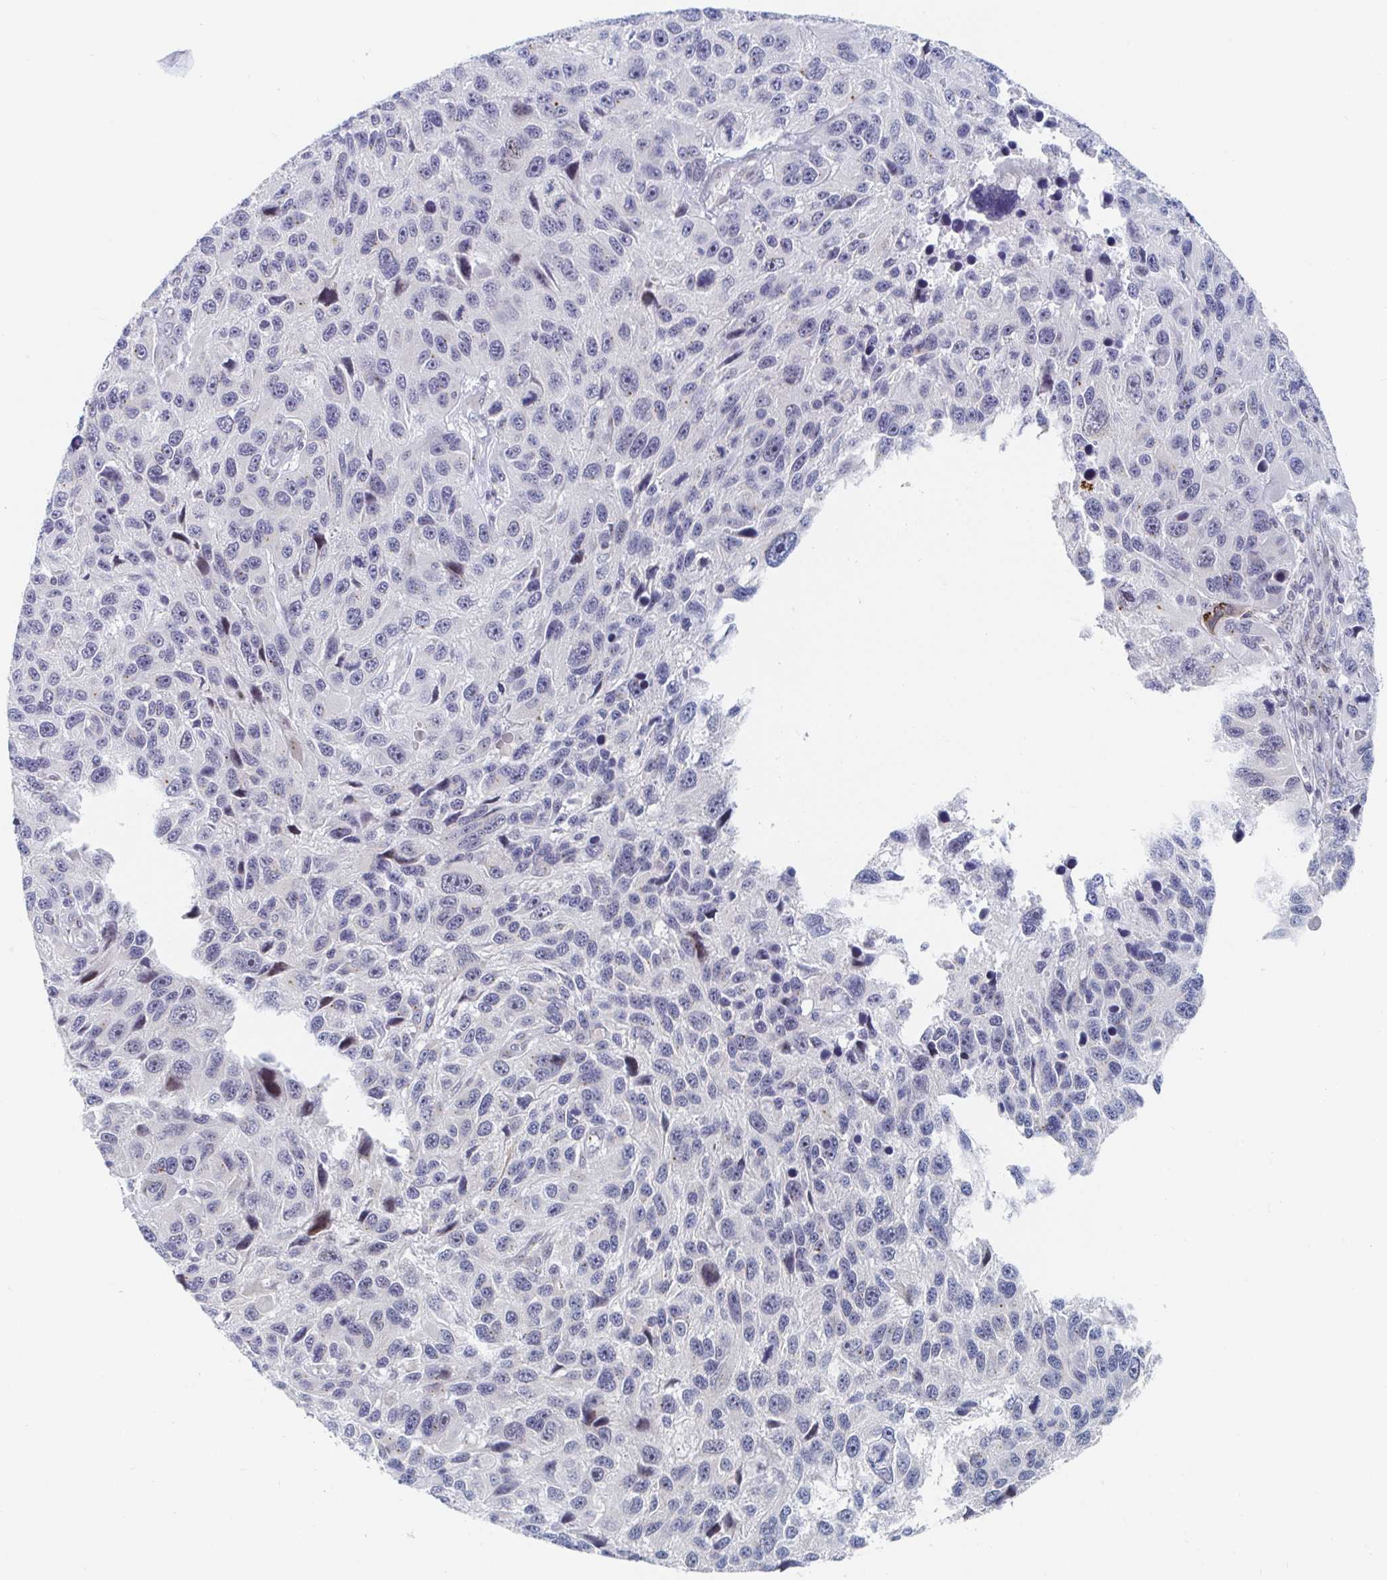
{"staining": {"intensity": "negative", "quantity": "none", "location": "none"}, "tissue": "melanoma", "cell_type": "Tumor cells", "image_type": "cancer", "snomed": [{"axis": "morphology", "description": "Malignant melanoma, NOS"}, {"axis": "topography", "description": "Skin"}], "caption": "Tumor cells are negative for protein expression in human melanoma. (DAB immunohistochemistry visualized using brightfield microscopy, high magnification).", "gene": "CHD2", "patient": {"sex": "male", "age": 53}}